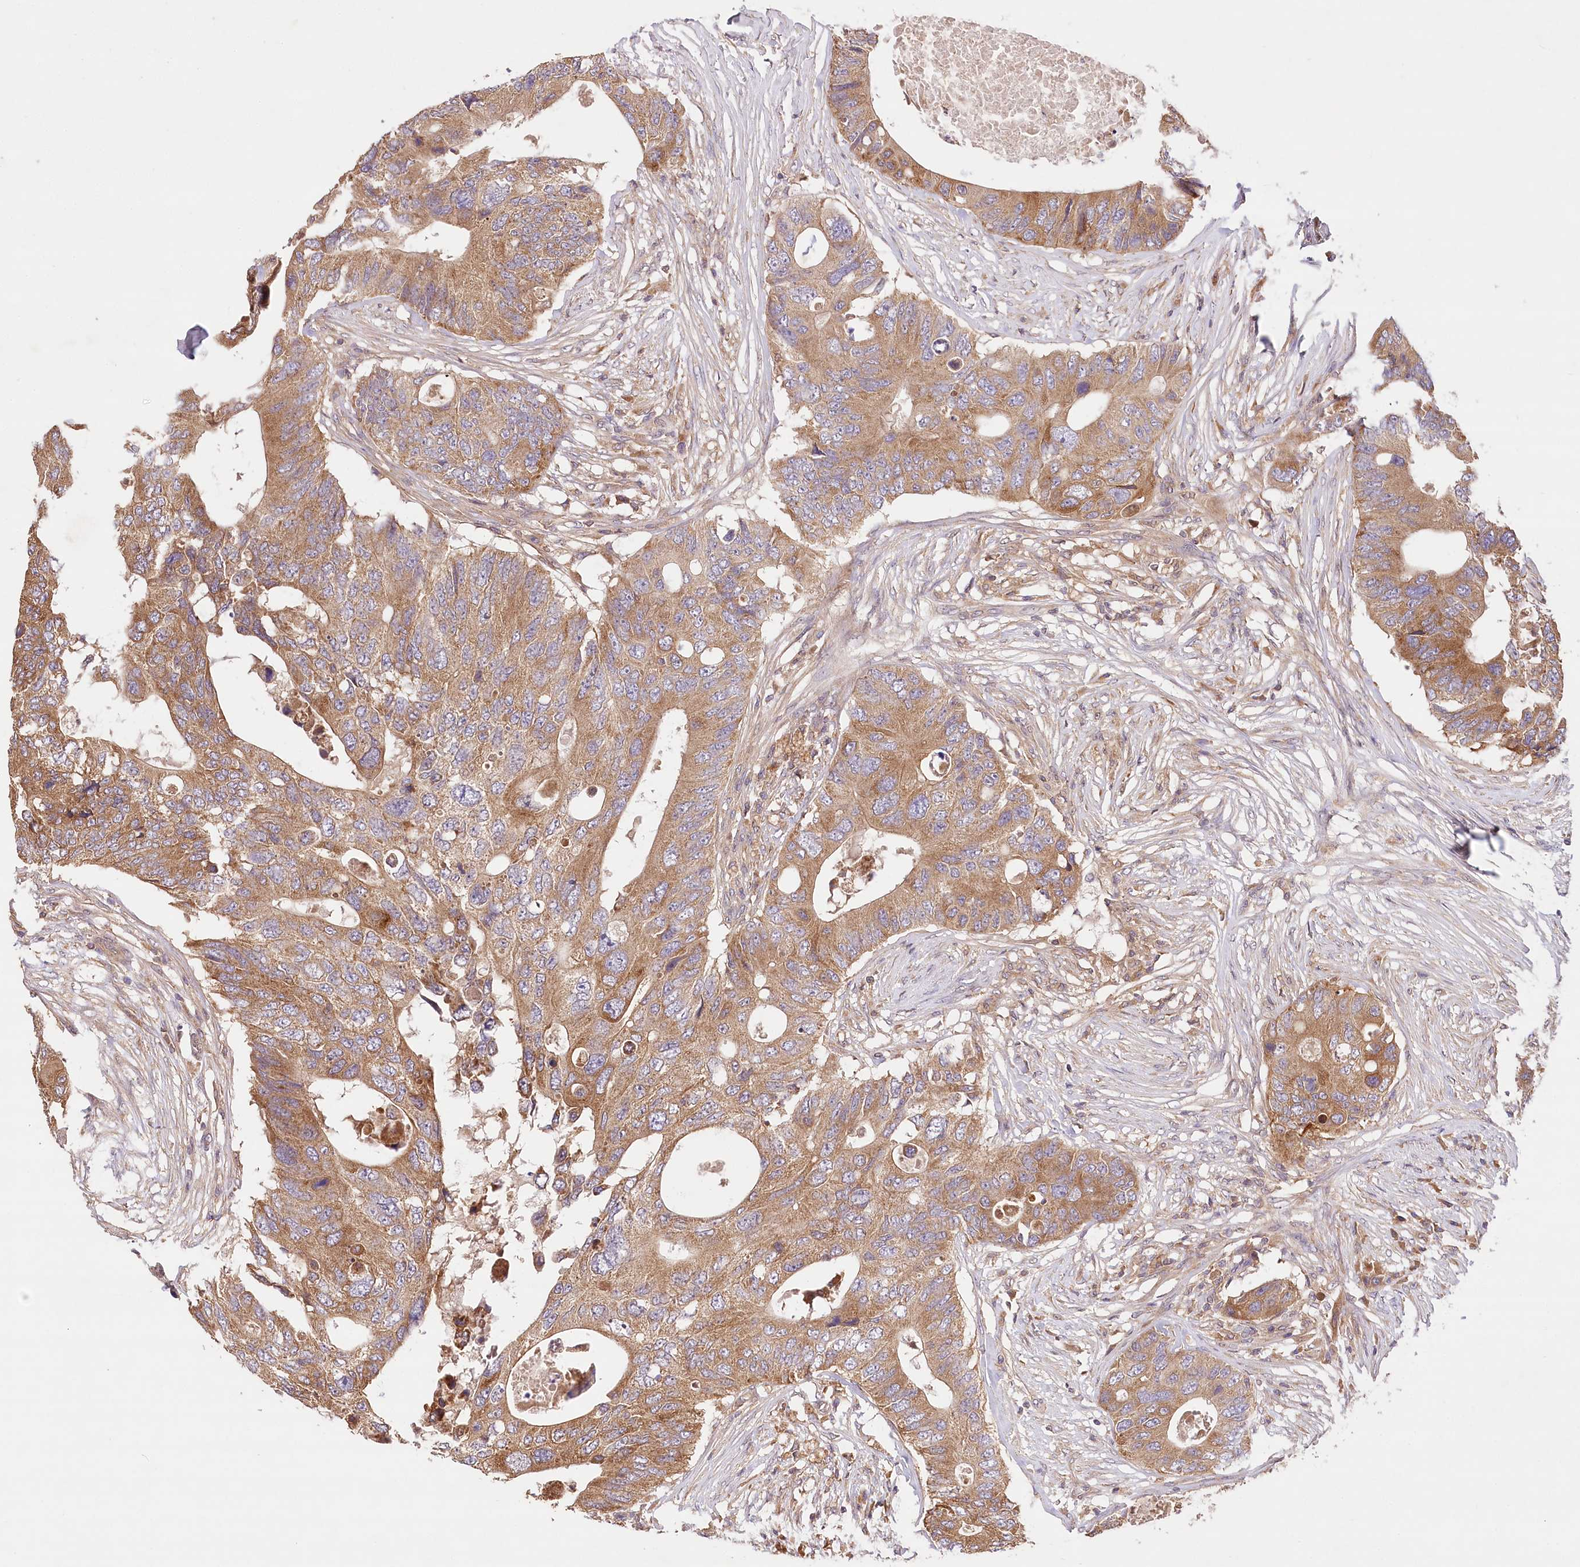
{"staining": {"intensity": "moderate", "quantity": ">75%", "location": "cytoplasmic/membranous"}, "tissue": "colorectal cancer", "cell_type": "Tumor cells", "image_type": "cancer", "snomed": [{"axis": "morphology", "description": "Adenocarcinoma, NOS"}, {"axis": "topography", "description": "Colon"}], "caption": "Adenocarcinoma (colorectal) tissue demonstrates moderate cytoplasmic/membranous expression in about >75% of tumor cells, visualized by immunohistochemistry.", "gene": "LSS", "patient": {"sex": "male", "age": 71}}